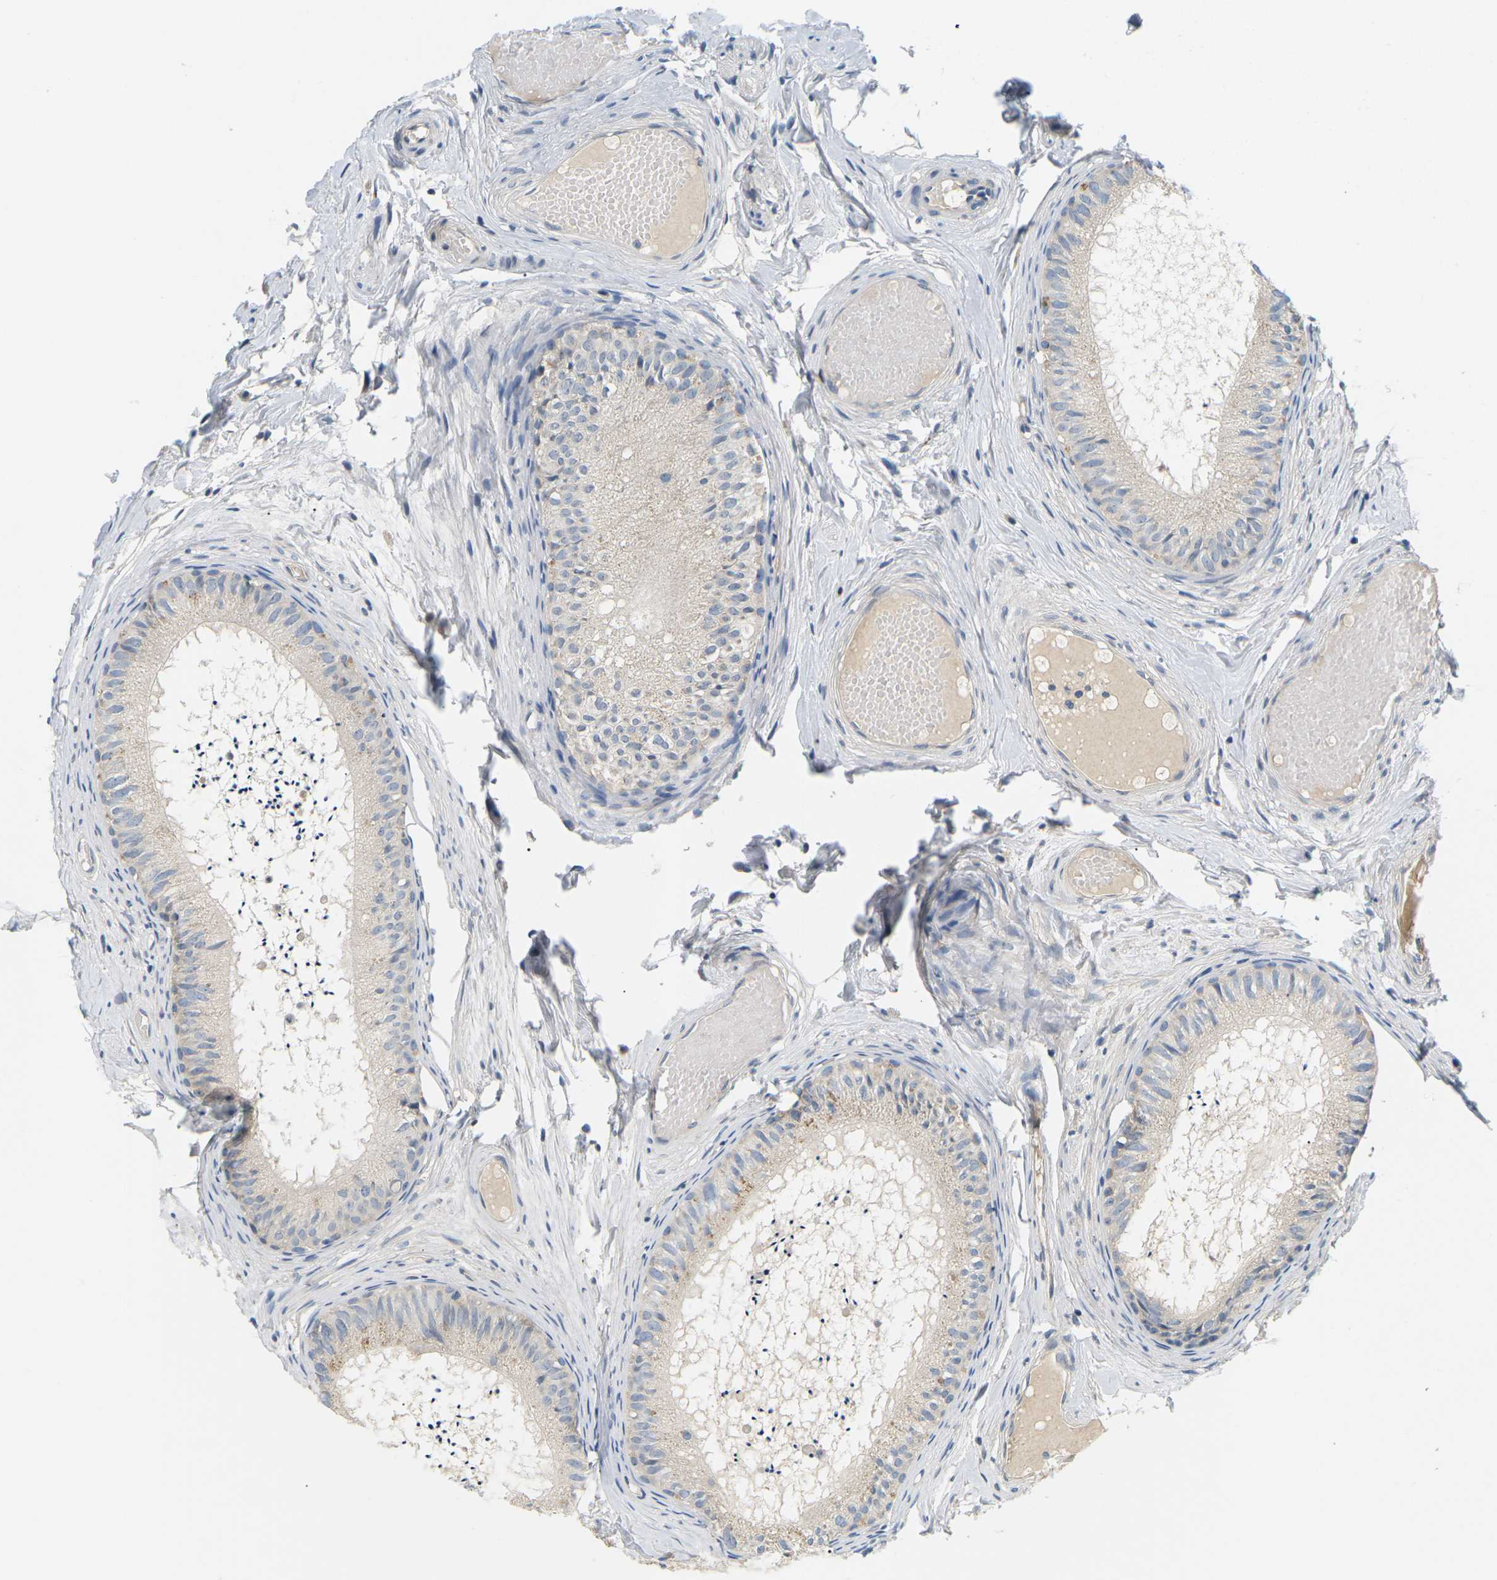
{"staining": {"intensity": "negative", "quantity": "none", "location": "none"}, "tissue": "epididymis", "cell_type": "Glandular cells", "image_type": "normal", "snomed": [{"axis": "morphology", "description": "Normal tissue, NOS"}, {"axis": "topography", "description": "Epididymis"}], "caption": "Protein analysis of normal epididymis reveals no significant staining in glandular cells. Brightfield microscopy of immunohistochemistry stained with DAB (brown) and hematoxylin (blue), captured at high magnification.", "gene": "EVA1C", "patient": {"sex": "male", "age": 46}}